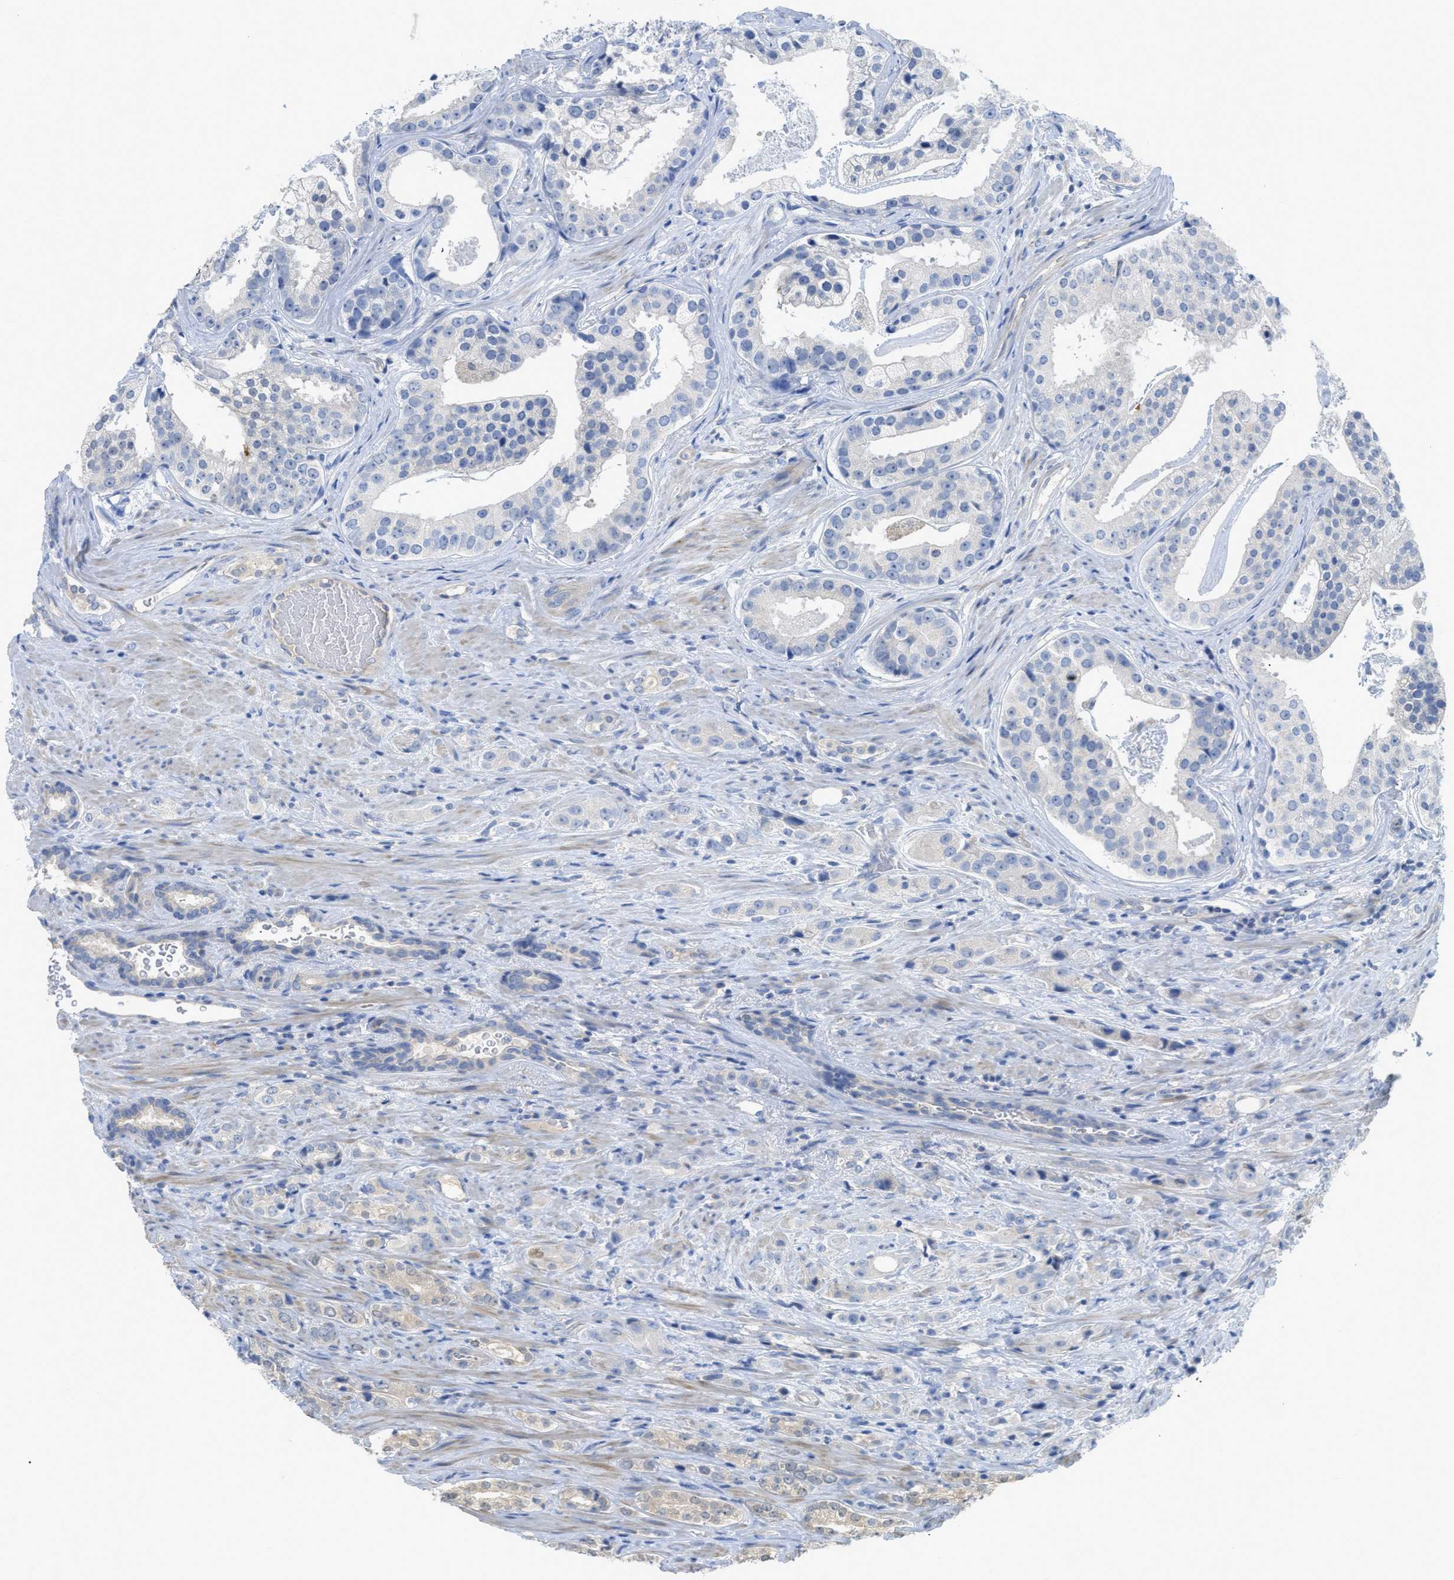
{"staining": {"intensity": "negative", "quantity": "none", "location": "none"}, "tissue": "prostate cancer", "cell_type": "Tumor cells", "image_type": "cancer", "snomed": [{"axis": "morphology", "description": "Adenocarcinoma, High grade"}, {"axis": "topography", "description": "Prostate"}], "caption": "Immunohistochemistry (IHC) histopathology image of prostate adenocarcinoma (high-grade) stained for a protein (brown), which exhibits no staining in tumor cells. (IHC, brightfield microscopy, high magnification).", "gene": "MYL3", "patient": {"sex": "male", "age": 71}}